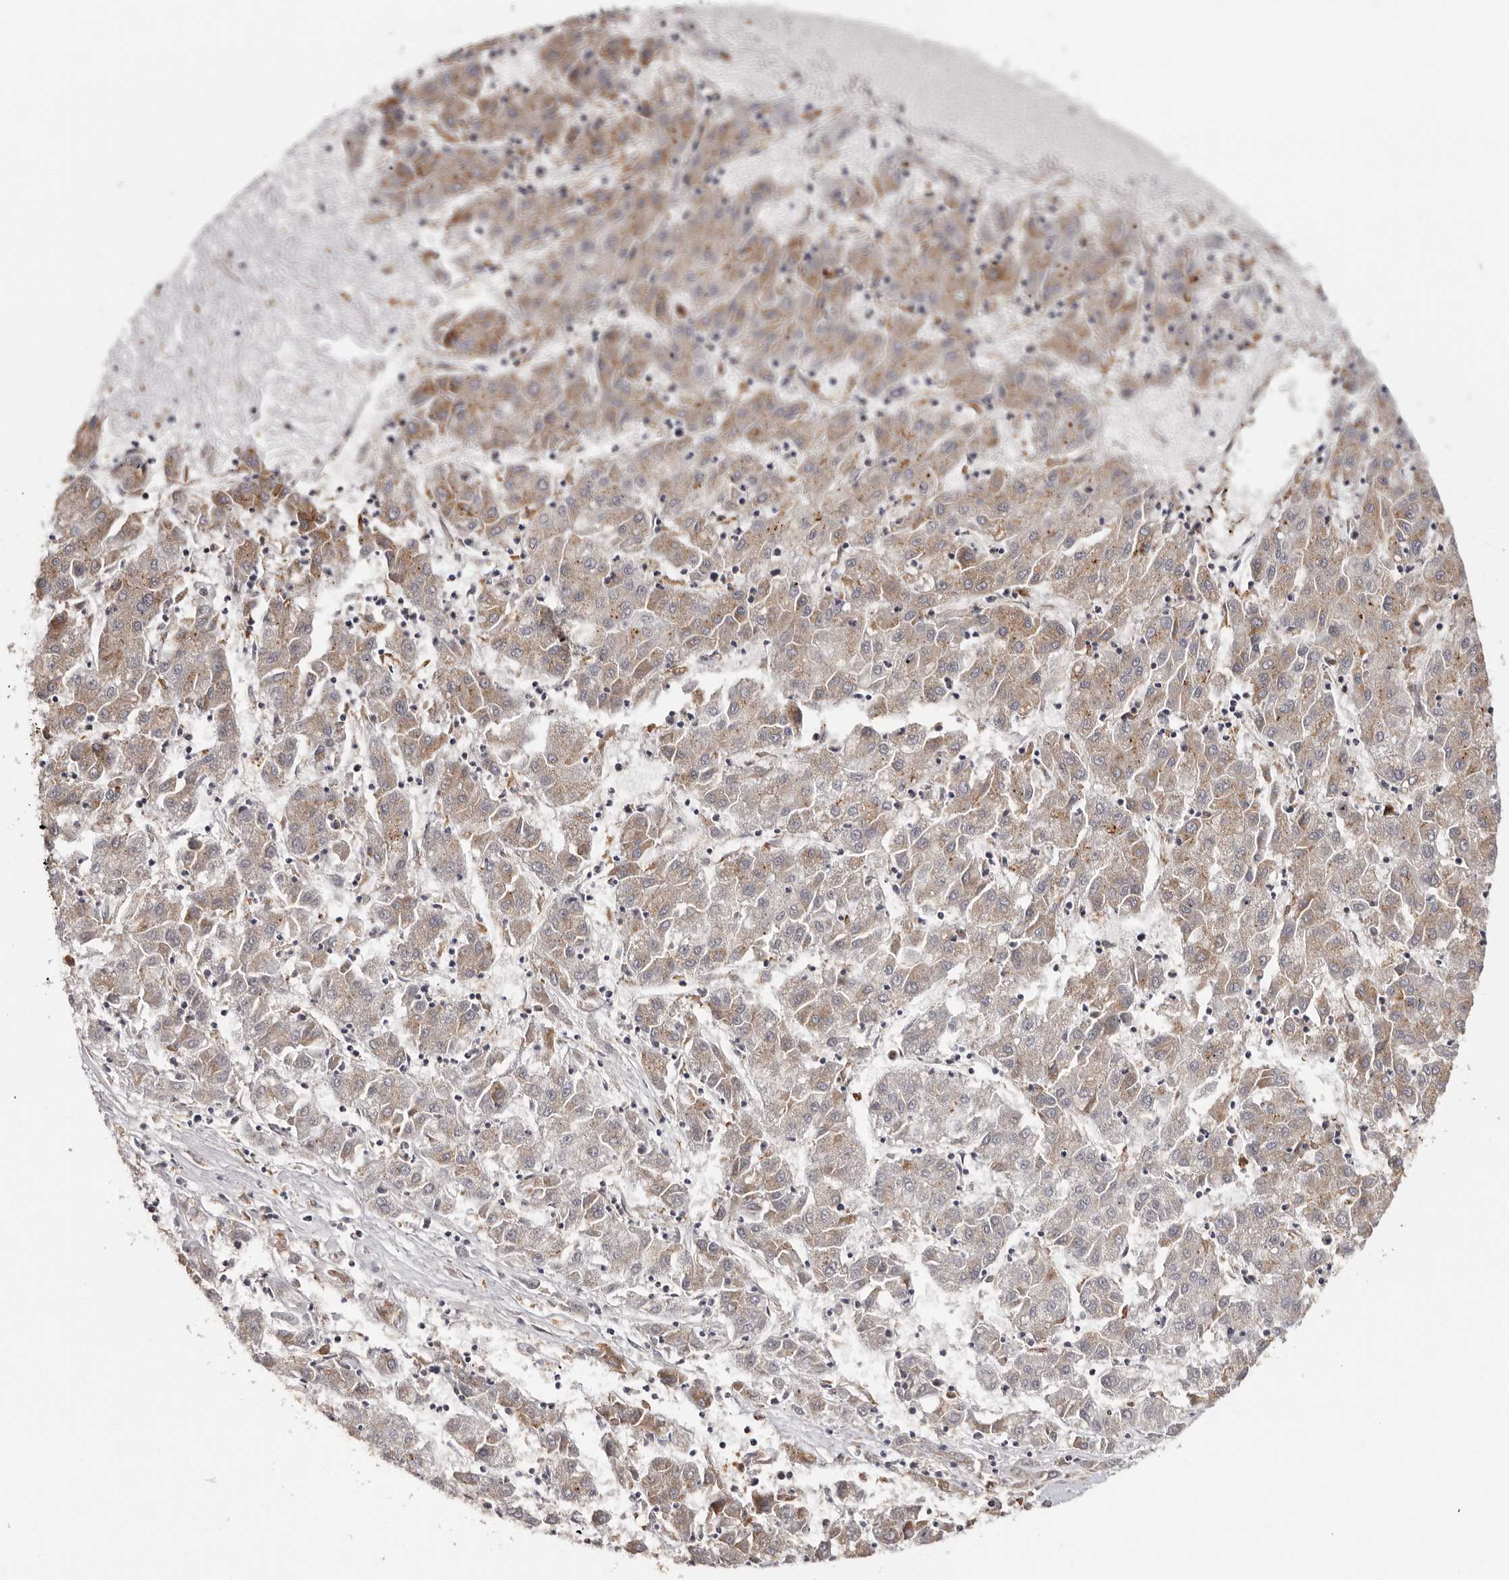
{"staining": {"intensity": "weak", "quantity": "<25%", "location": "cytoplasmic/membranous"}, "tissue": "liver cancer", "cell_type": "Tumor cells", "image_type": "cancer", "snomed": [{"axis": "morphology", "description": "Carcinoma, Hepatocellular, NOS"}, {"axis": "topography", "description": "Liver"}], "caption": "Human liver hepatocellular carcinoma stained for a protein using immunohistochemistry shows no expression in tumor cells.", "gene": "ZNF83", "patient": {"sex": "male", "age": 72}}